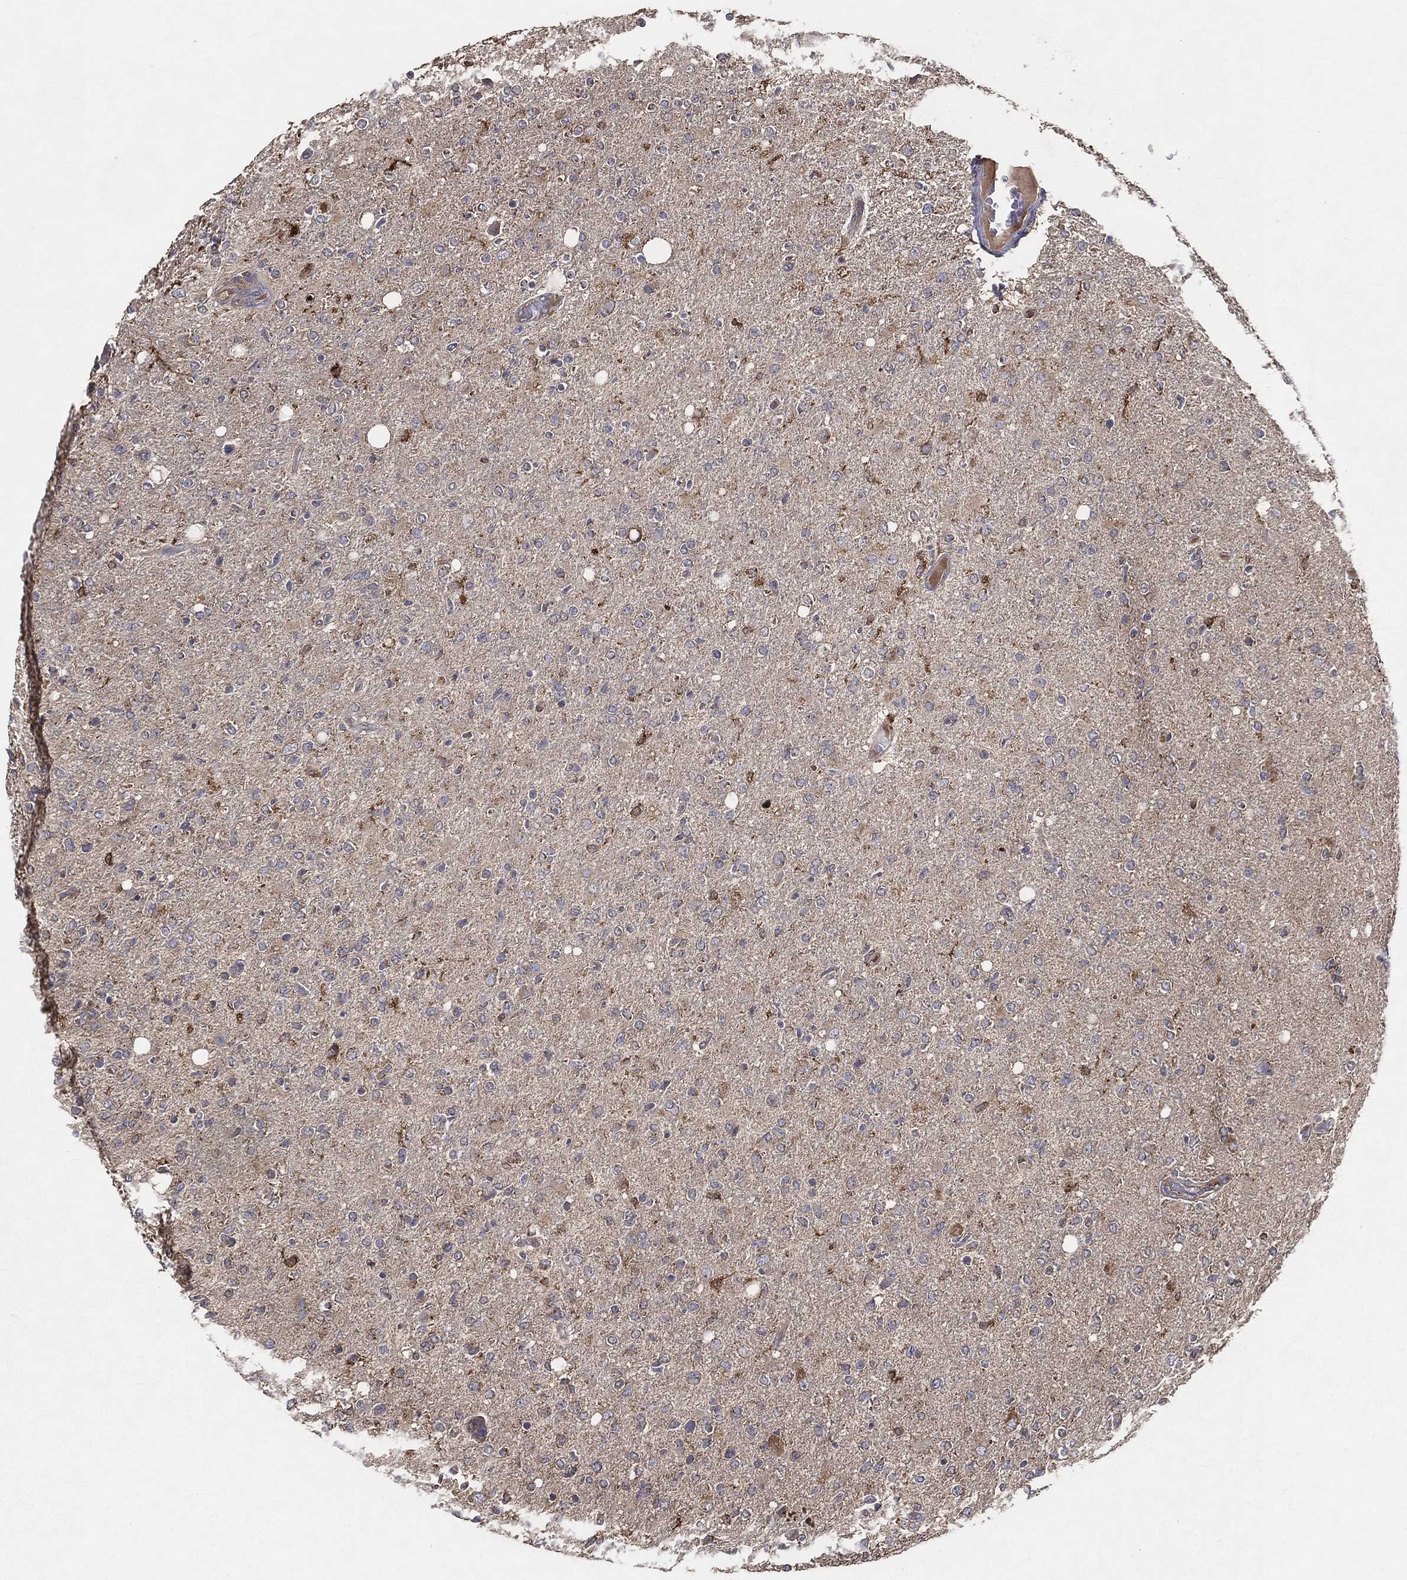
{"staining": {"intensity": "negative", "quantity": "none", "location": "none"}, "tissue": "glioma", "cell_type": "Tumor cells", "image_type": "cancer", "snomed": [{"axis": "morphology", "description": "Glioma, malignant, High grade"}, {"axis": "topography", "description": "Cerebral cortex"}], "caption": "Tumor cells show no significant protein staining in glioma.", "gene": "MT-ND1", "patient": {"sex": "male", "age": 70}}